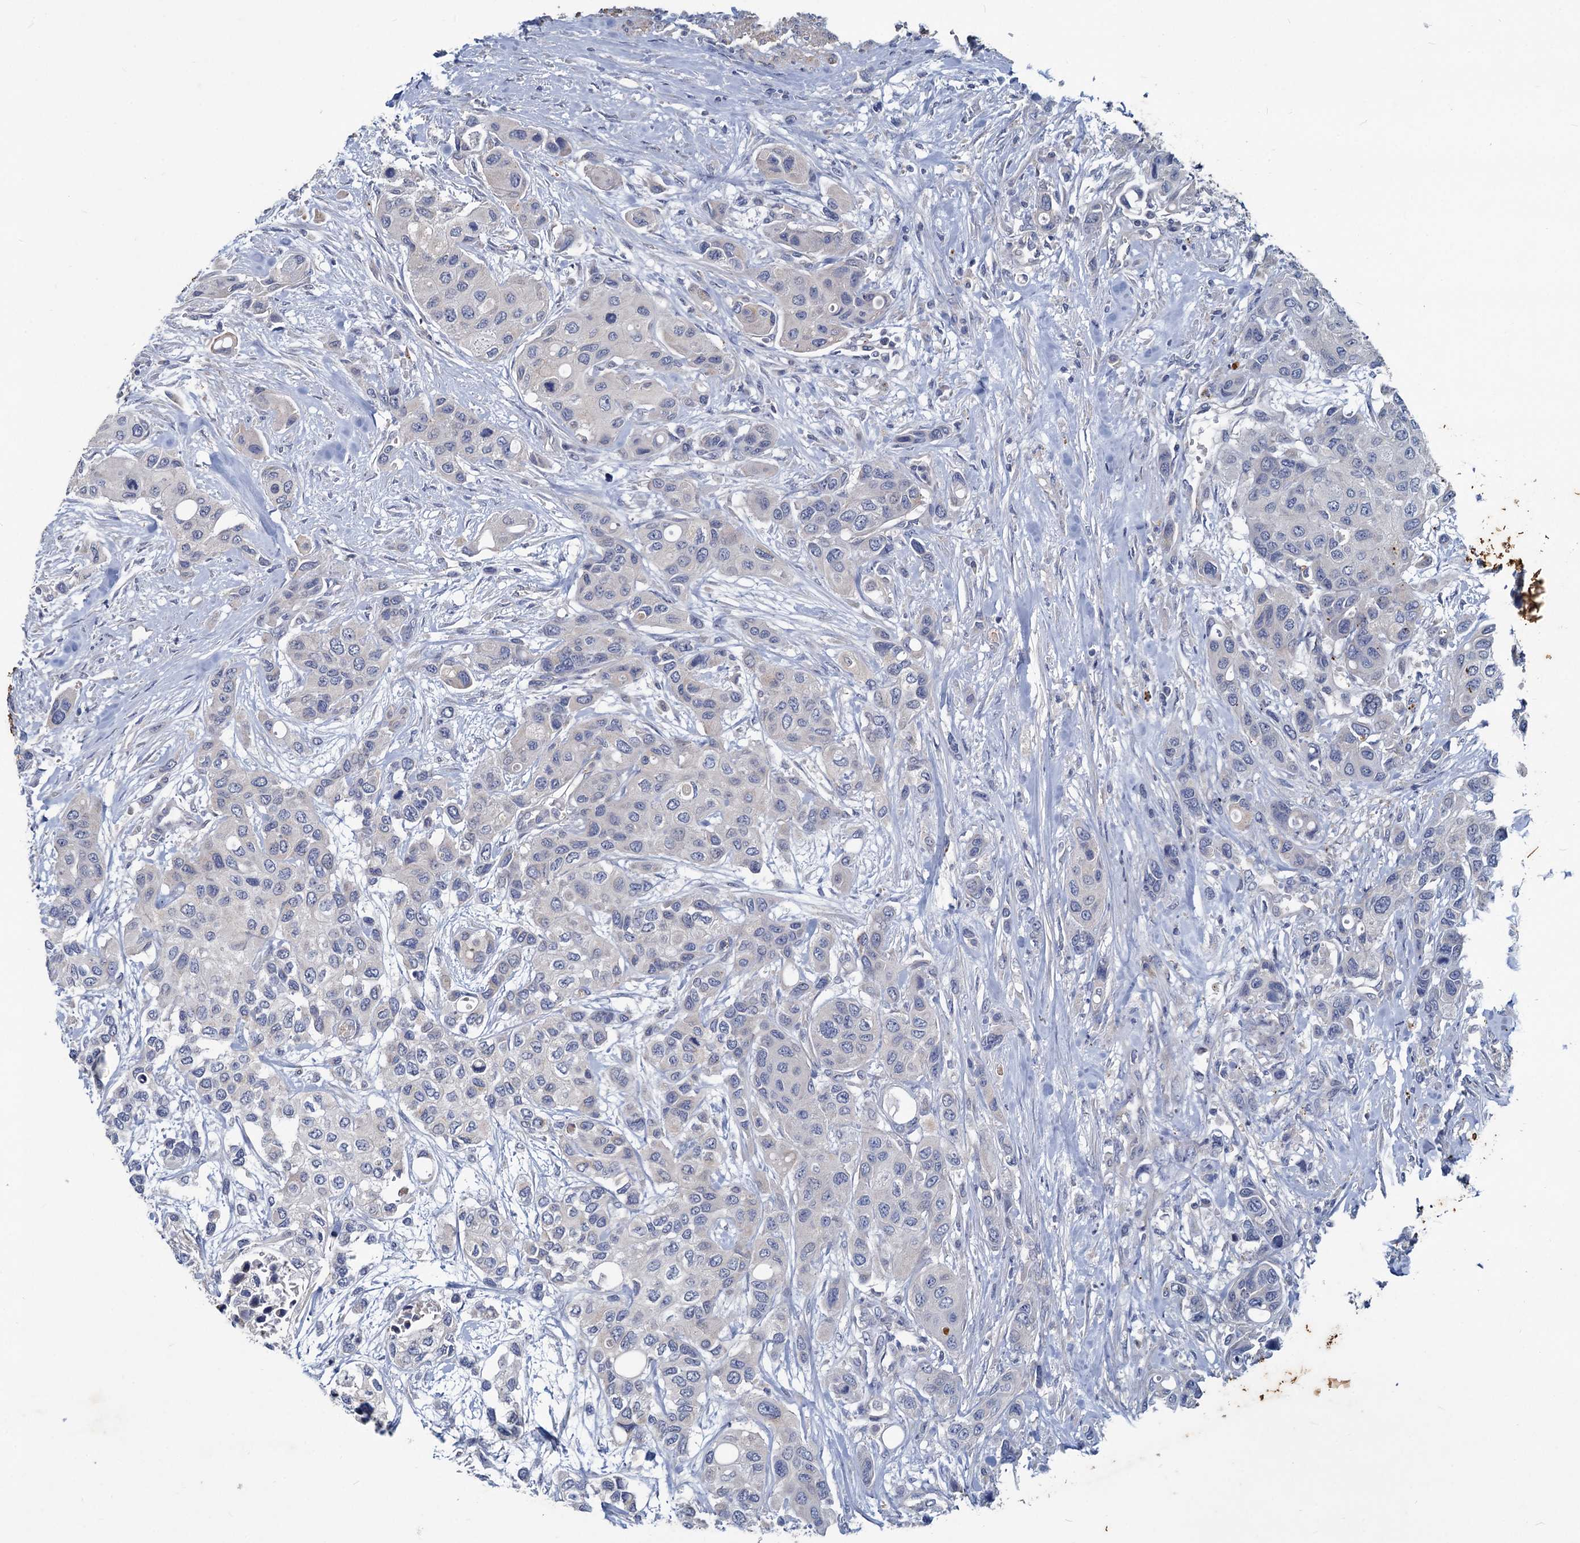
{"staining": {"intensity": "negative", "quantity": "none", "location": "none"}, "tissue": "urothelial cancer", "cell_type": "Tumor cells", "image_type": "cancer", "snomed": [{"axis": "morphology", "description": "Normal tissue, NOS"}, {"axis": "morphology", "description": "Urothelial carcinoma, High grade"}, {"axis": "topography", "description": "Vascular tissue"}, {"axis": "topography", "description": "Urinary bladder"}], "caption": "This is an IHC photomicrograph of urothelial cancer. There is no expression in tumor cells.", "gene": "SLC2A7", "patient": {"sex": "female", "age": 56}}